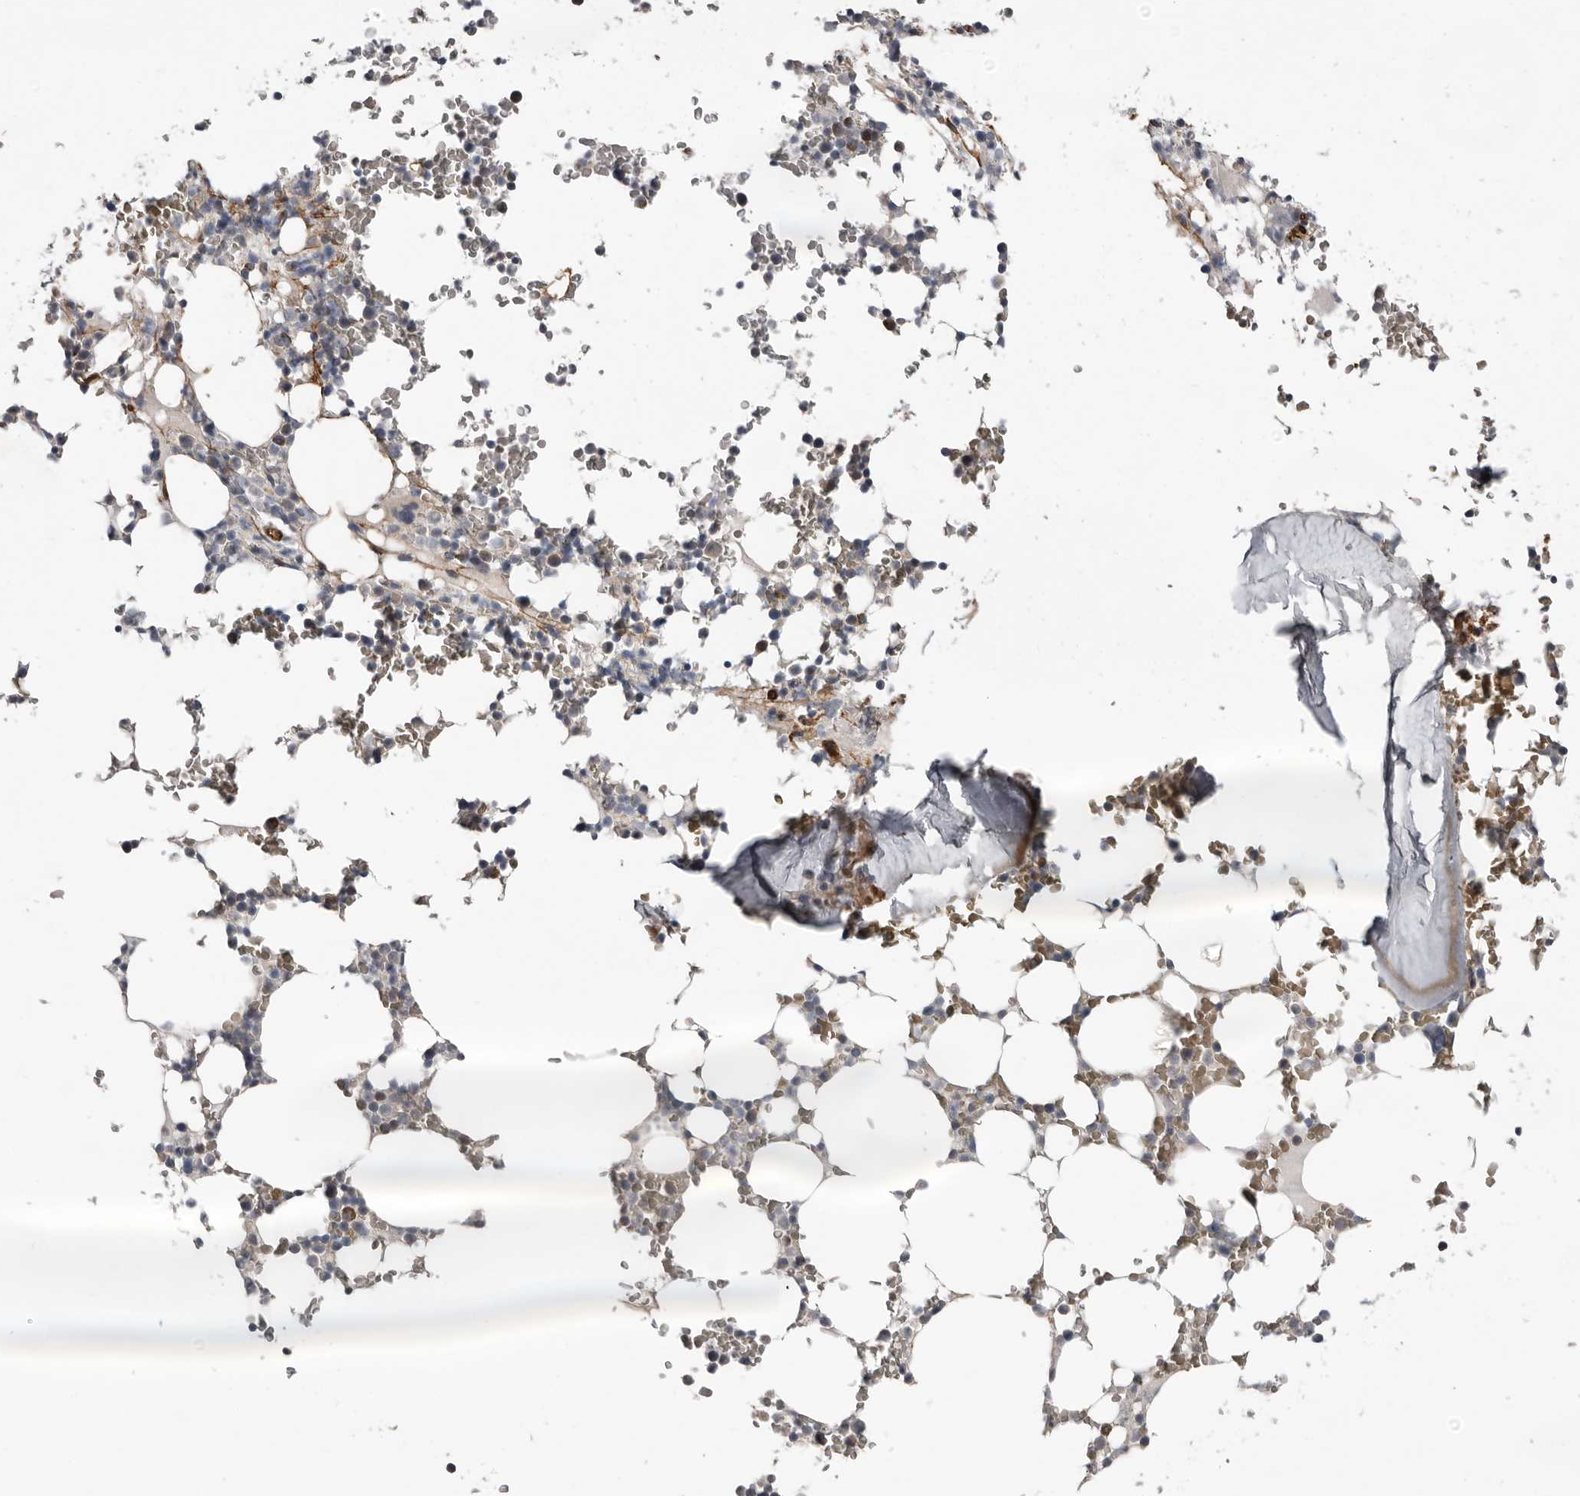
{"staining": {"intensity": "negative", "quantity": "none", "location": "none"}, "tissue": "bone marrow", "cell_type": "Hematopoietic cells", "image_type": "normal", "snomed": [{"axis": "morphology", "description": "Normal tissue, NOS"}, {"axis": "topography", "description": "Bone marrow"}], "caption": "An image of human bone marrow is negative for staining in hematopoietic cells. (DAB IHC, high magnification).", "gene": "RANBP17", "patient": {"sex": "male", "age": 58}}